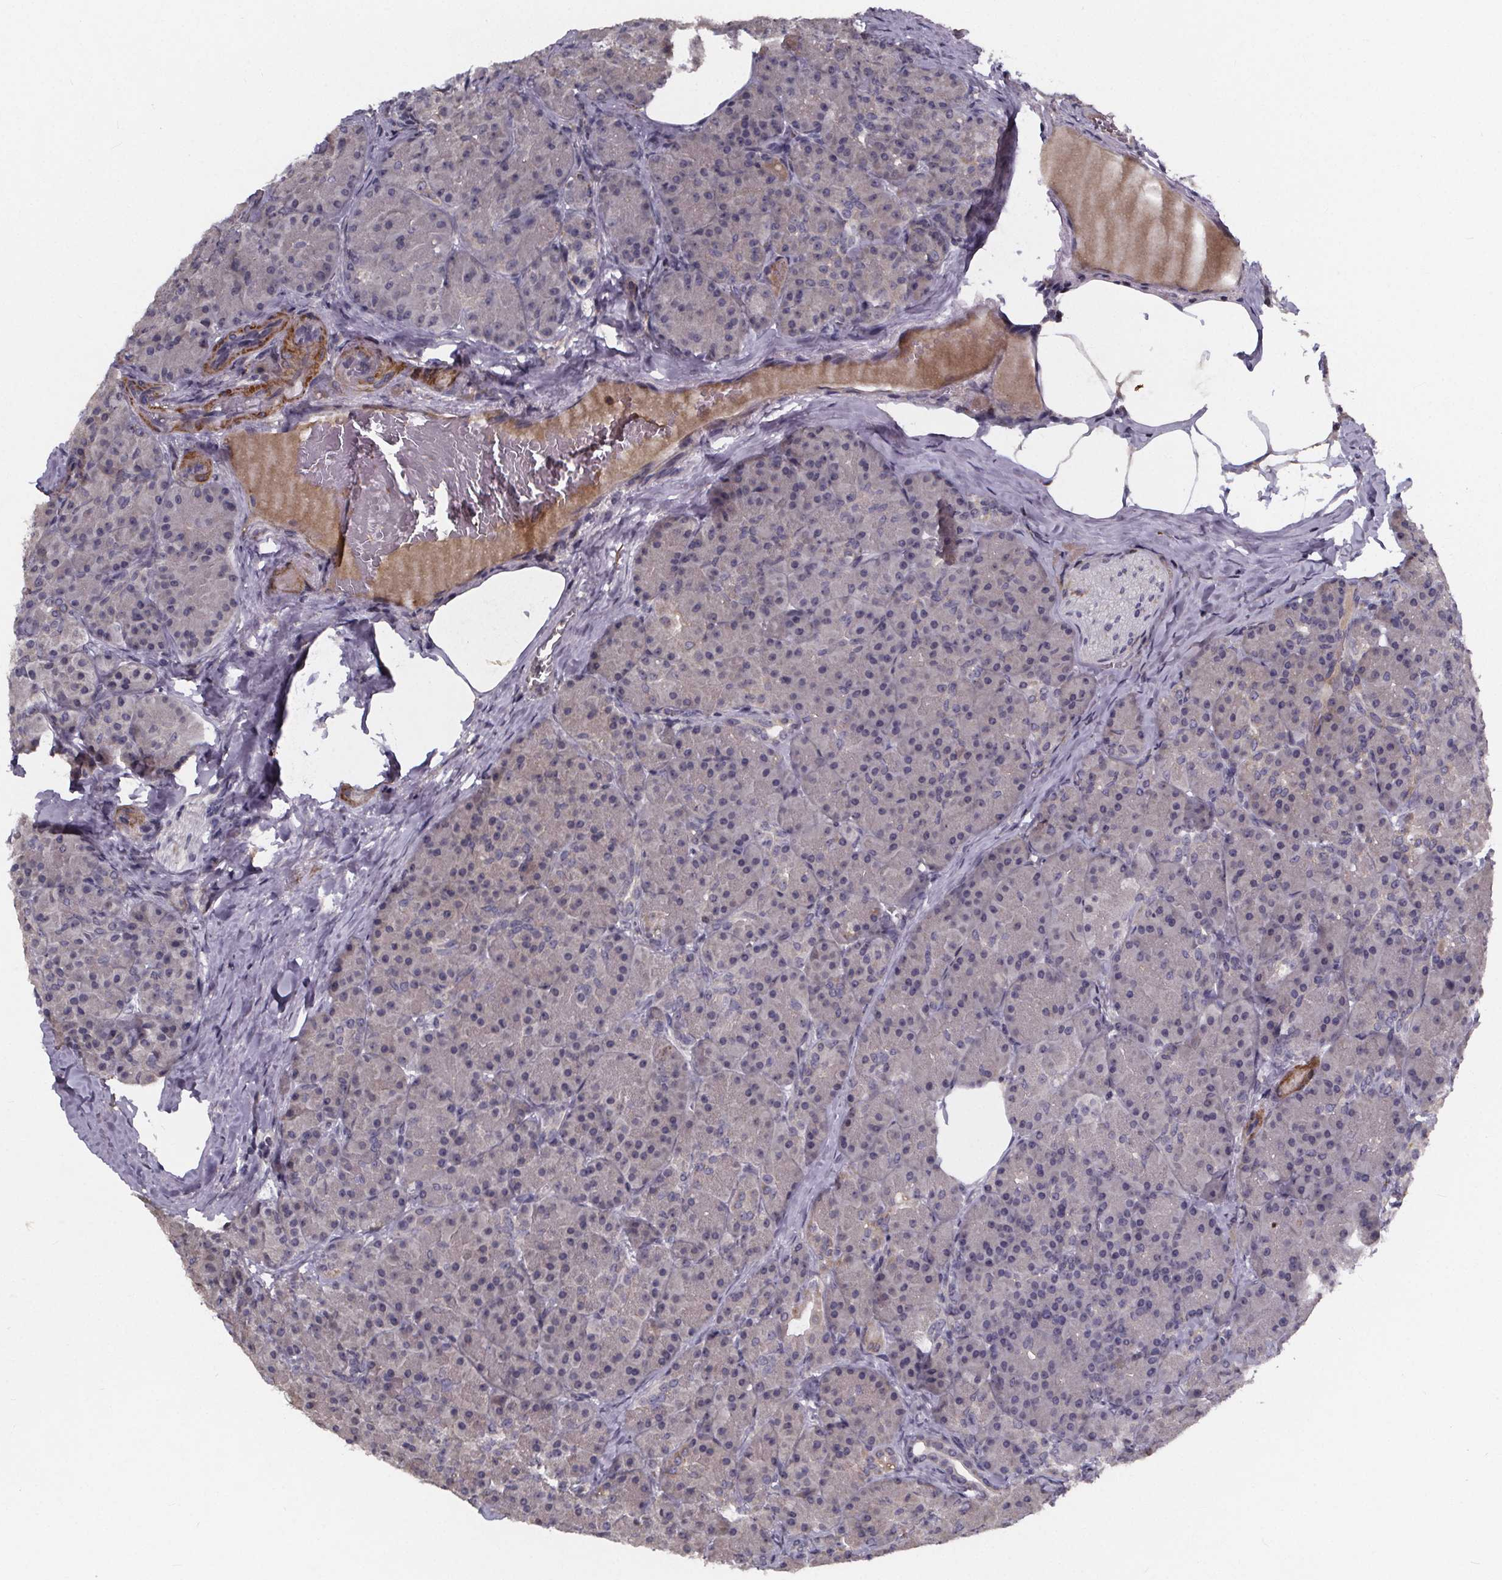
{"staining": {"intensity": "moderate", "quantity": "<25%", "location": "cytoplasmic/membranous"}, "tissue": "pancreas", "cell_type": "Exocrine glandular cells", "image_type": "normal", "snomed": [{"axis": "morphology", "description": "Normal tissue, NOS"}, {"axis": "topography", "description": "Pancreas"}], "caption": "A brown stain labels moderate cytoplasmic/membranous positivity of a protein in exocrine glandular cells of normal human pancreas.", "gene": "FBXW2", "patient": {"sex": "male", "age": 57}}